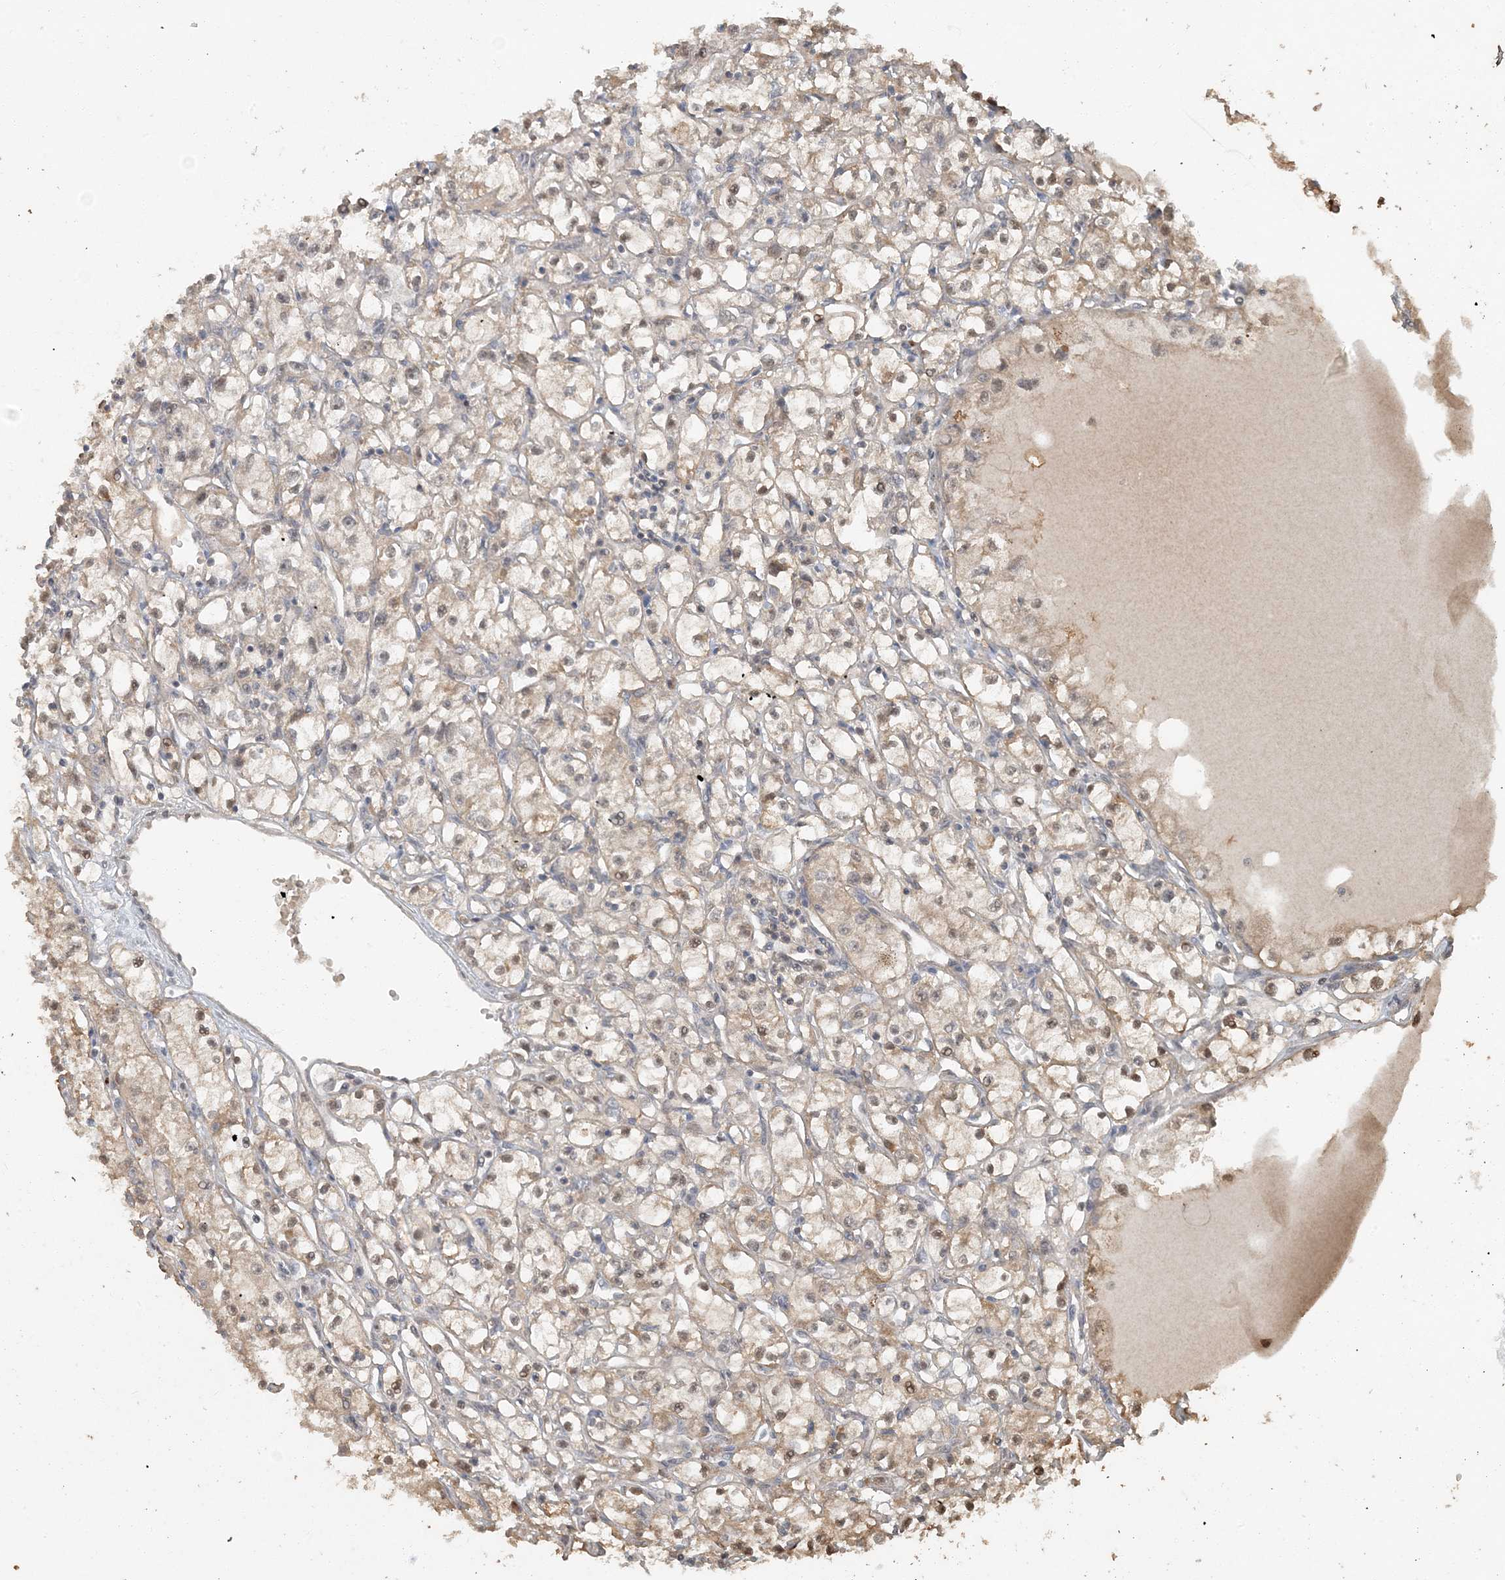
{"staining": {"intensity": "moderate", "quantity": "25%-75%", "location": "cytoplasmic/membranous,nuclear"}, "tissue": "renal cancer", "cell_type": "Tumor cells", "image_type": "cancer", "snomed": [{"axis": "morphology", "description": "Adenocarcinoma, NOS"}, {"axis": "topography", "description": "Kidney"}], "caption": "Protein staining exhibits moderate cytoplasmic/membranous and nuclear staining in about 25%-75% of tumor cells in adenocarcinoma (renal).", "gene": "AK9", "patient": {"sex": "male", "age": 56}}